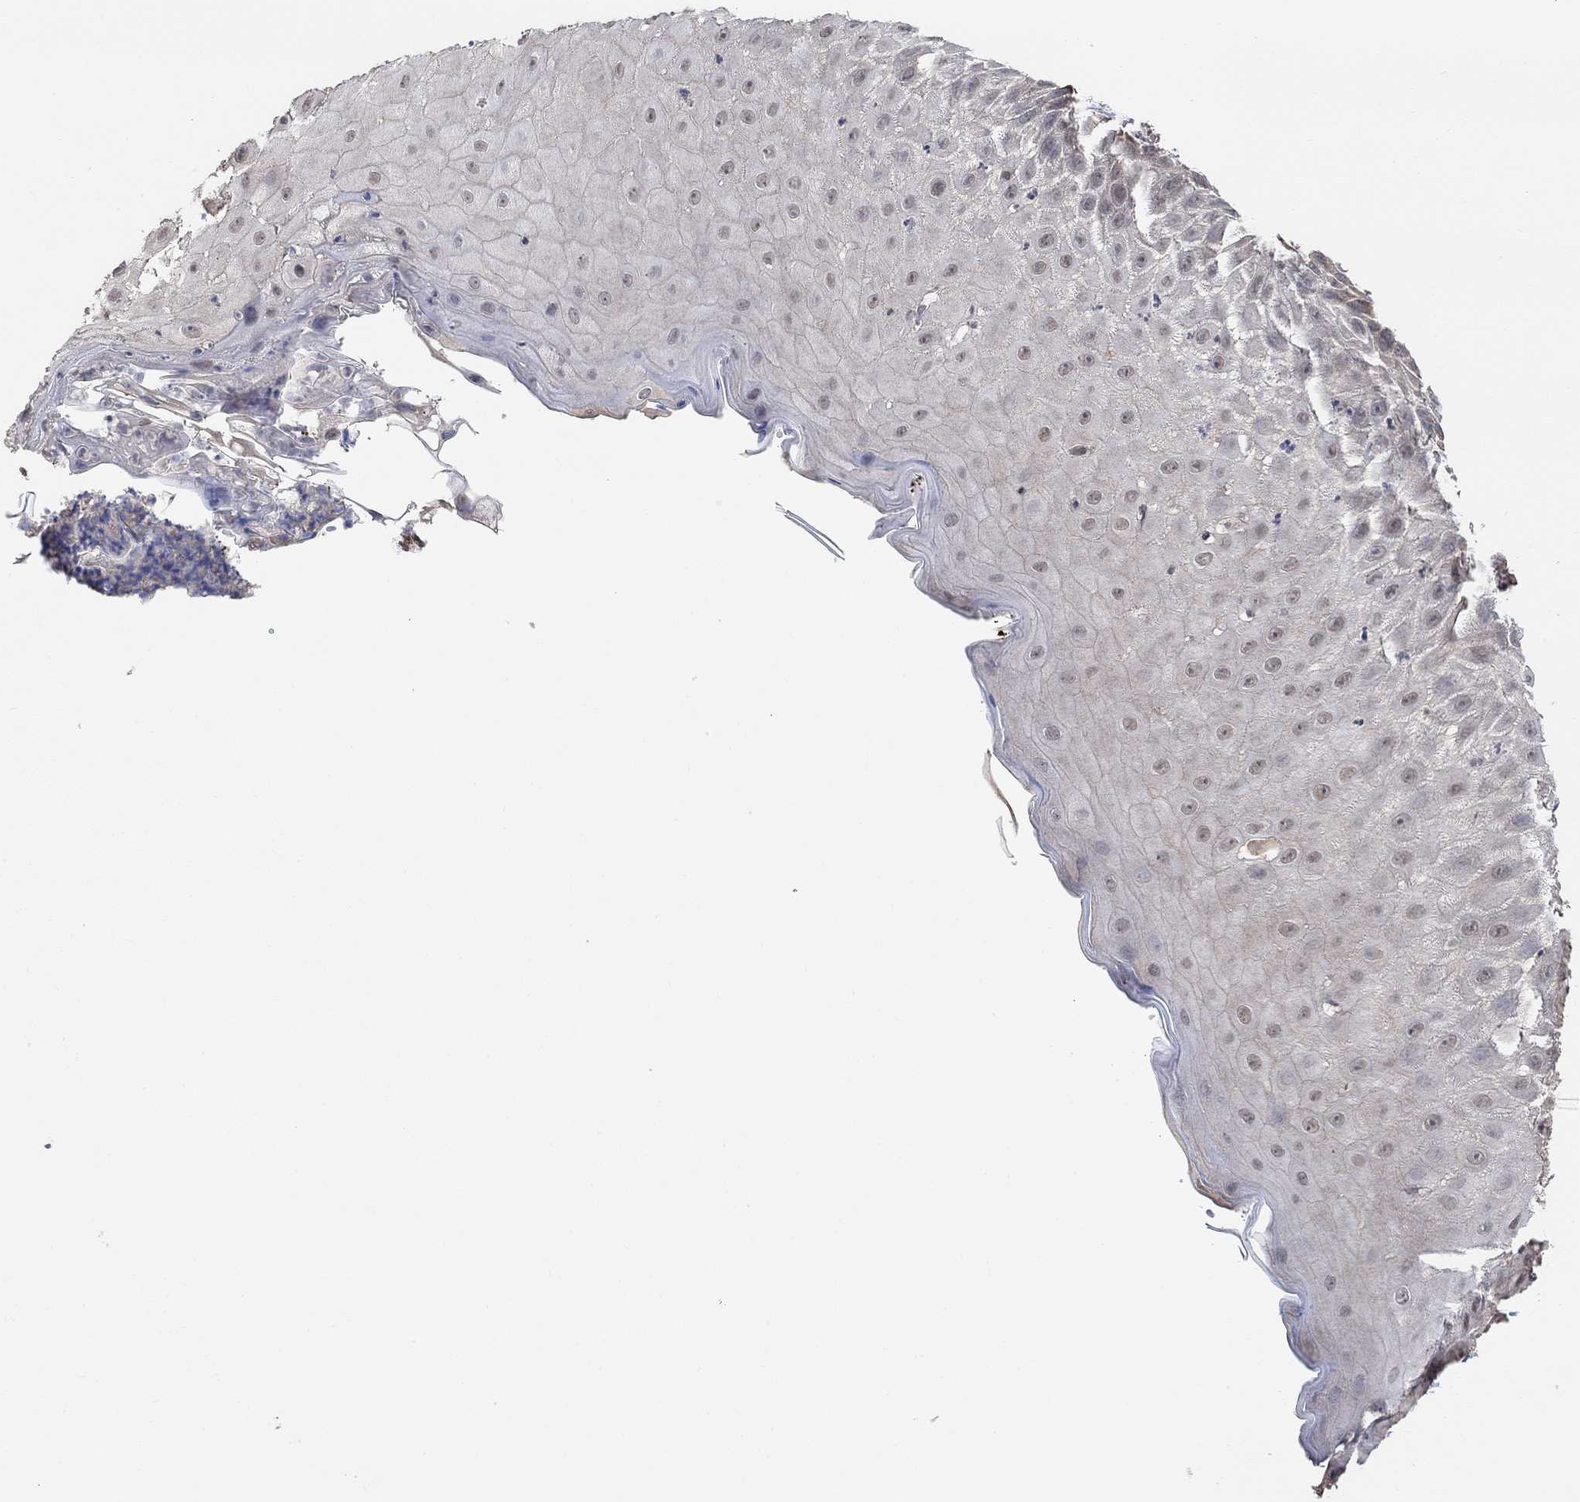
{"staining": {"intensity": "negative", "quantity": "none", "location": "none"}, "tissue": "skin cancer", "cell_type": "Tumor cells", "image_type": "cancer", "snomed": [{"axis": "morphology", "description": "Normal tissue, NOS"}, {"axis": "morphology", "description": "Squamous cell carcinoma, NOS"}, {"axis": "topography", "description": "Skin"}], "caption": "There is no significant expression in tumor cells of squamous cell carcinoma (skin).", "gene": "UNC5B", "patient": {"sex": "male", "age": 79}}